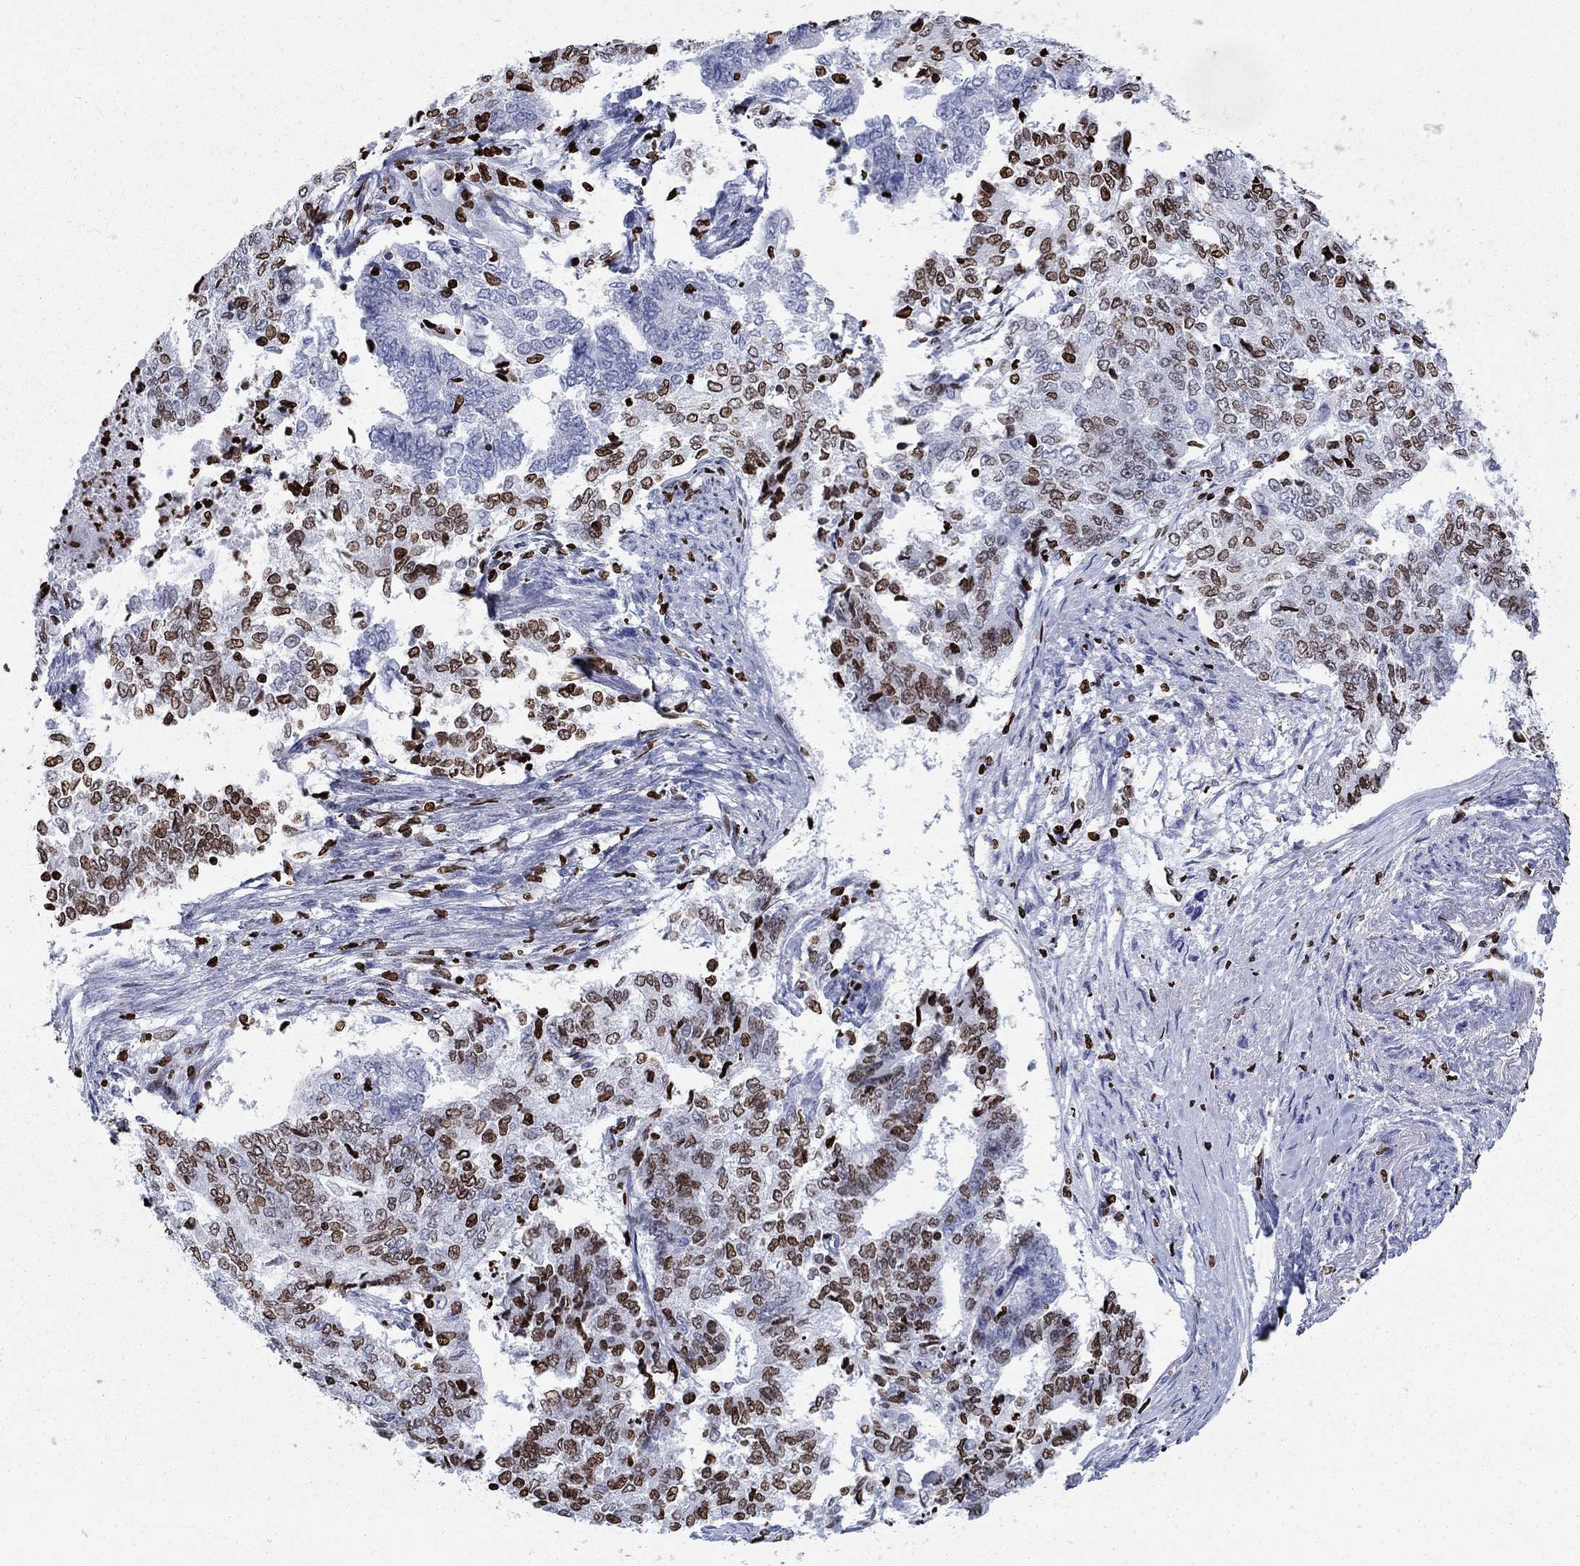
{"staining": {"intensity": "strong", "quantity": "25%-75%", "location": "nuclear"}, "tissue": "endometrial cancer", "cell_type": "Tumor cells", "image_type": "cancer", "snomed": [{"axis": "morphology", "description": "Adenocarcinoma, NOS"}, {"axis": "topography", "description": "Endometrium"}], "caption": "Immunohistochemistry micrograph of neoplastic tissue: endometrial cancer (adenocarcinoma) stained using immunohistochemistry (IHC) demonstrates high levels of strong protein expression localized specifically in the nuclear of tumor cells, appearing as a nuclear brown color.", "gene": "H1-5", "patient": {"sex": "female", "age": 65}}